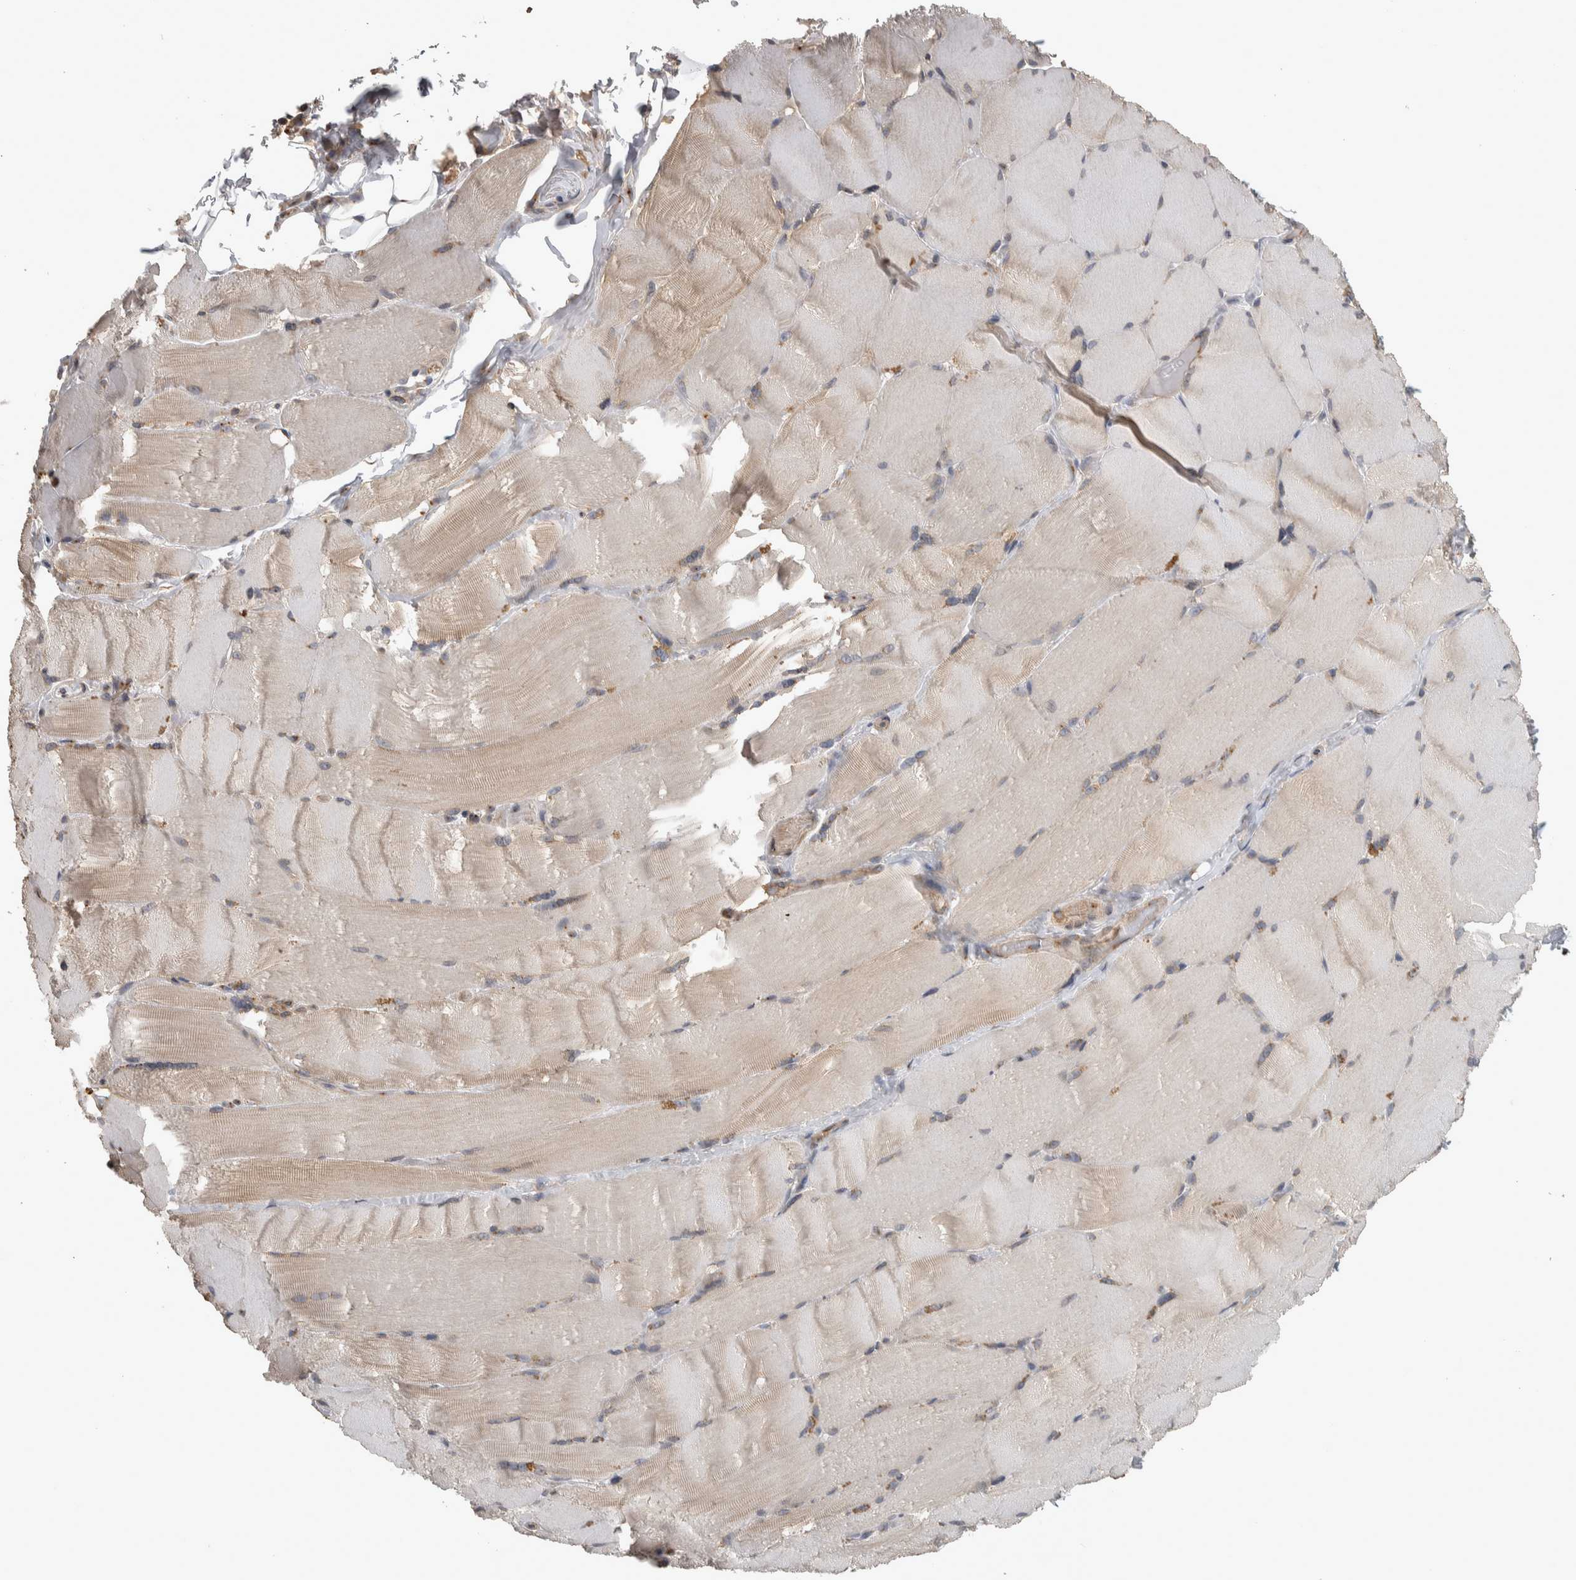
{"staining": {"intensity": "moderate", "quantity": "<25%", "location": "cytoplasmic/membranous"}, "tissue": "skeletal muscle", "cell_type": "Myocytes", "image_type": "normal", "snomed": [{"axis": "morphology", "description": "Normal tissue, NOS"}, {"axis": "topography", "description": "Skin"}, {"axis": "topography", "description": "Skeletal muscle"}], "caption": "A high-resolution photomicrograph shows IHC staining of normal skeletal muscle, which exhibits moderate cytoplasmic/membranous positivity in approximately <25% of myocytes.", "gene": "IFRD1", "patient": {"sex": "male", "age": 83}}